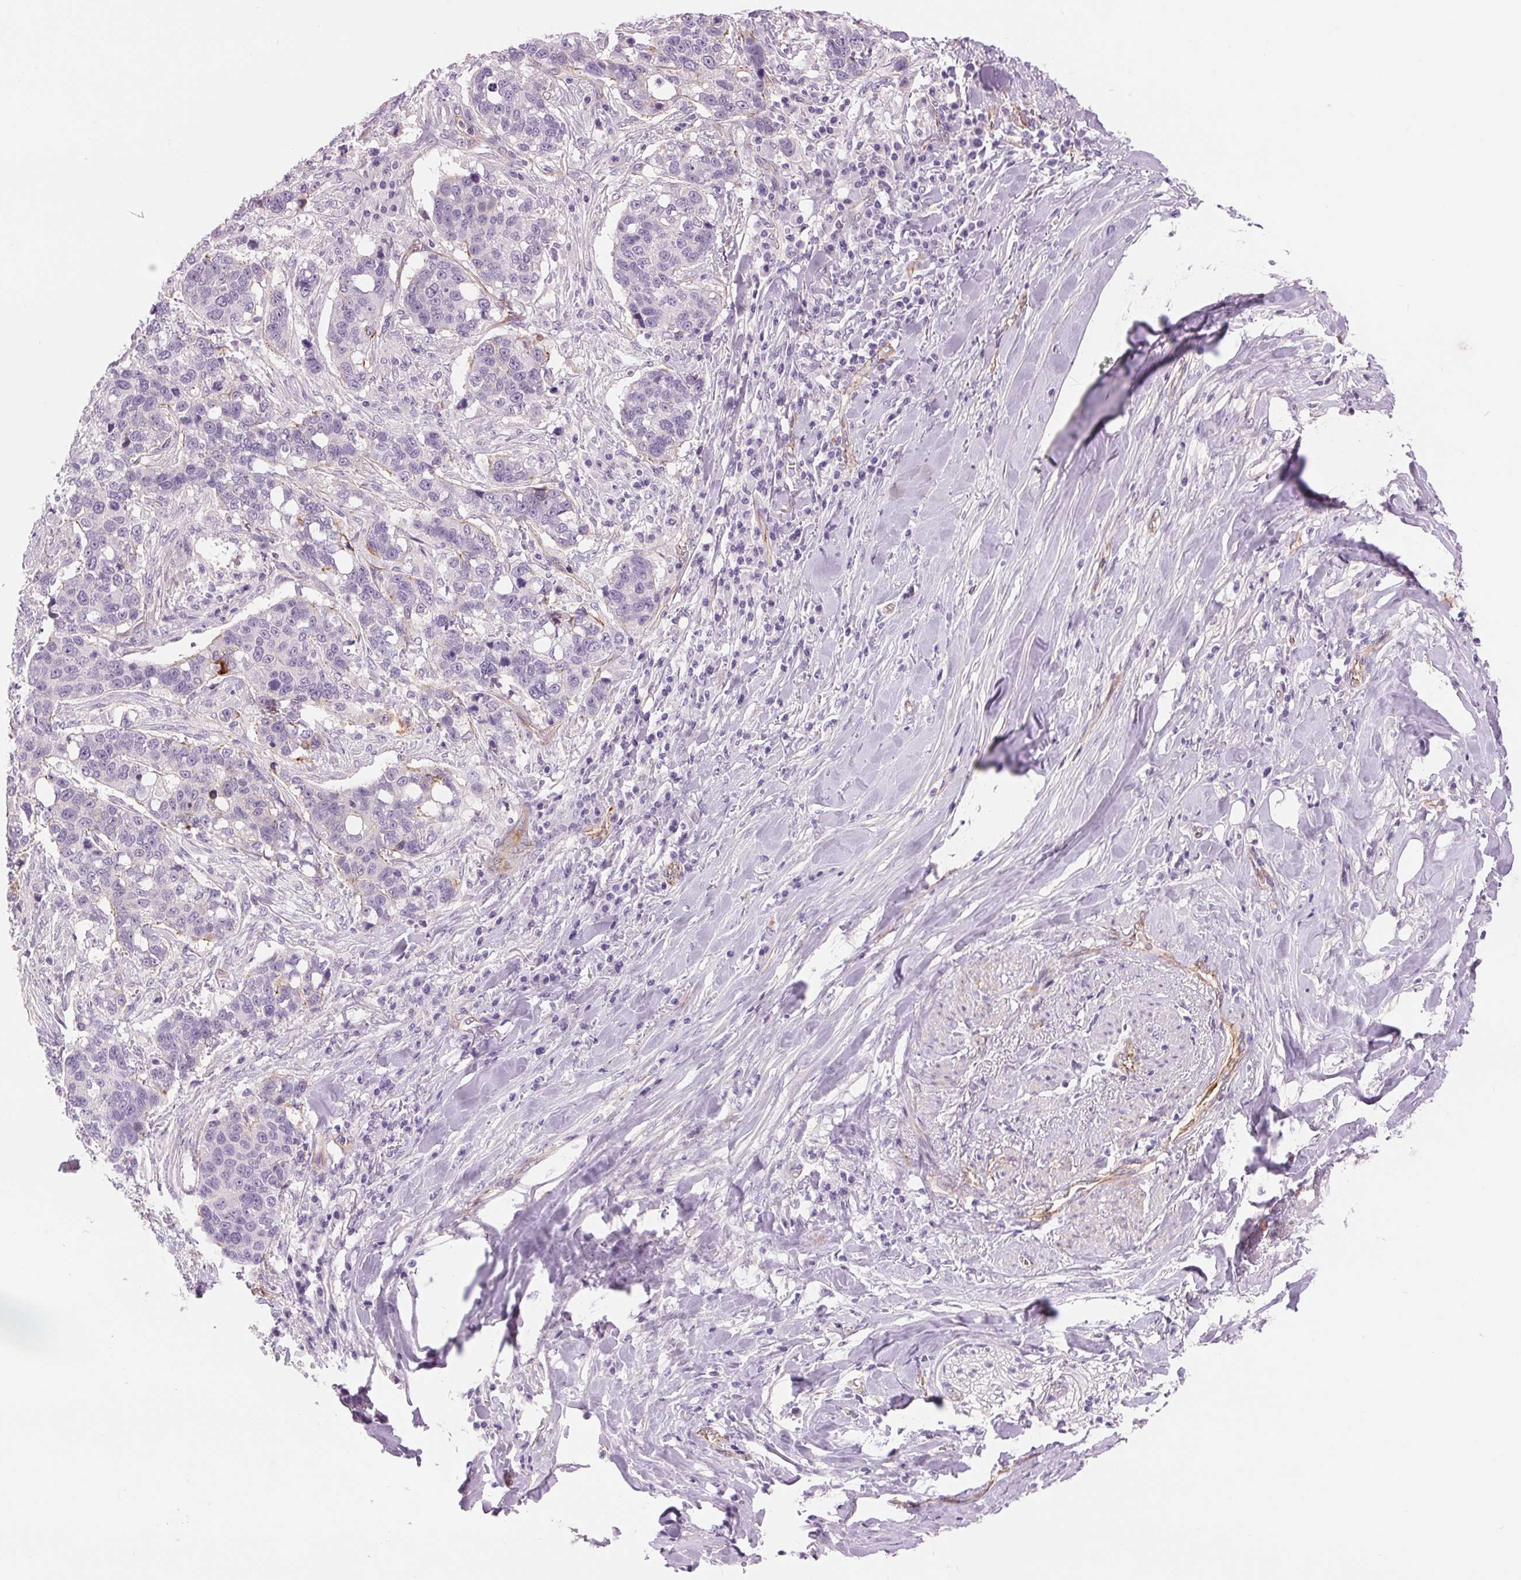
{"staining": {"intensity": "negative", "quantity": "none", "location": "none"}, "tissue": "lung cancer", "cell_type": "Tumor cells", "image_type": "cancer", "snomed": [{"axis": "morphology", "description": "Squamous cell carcinoma, NOS"}, {"axis": "topography", "description": "Lymph node"}, {"axis": "topography", "description": "Lung"}], "caption": "Immunohistochemistry of lung squamous cell carcinoma exhibits no expression in tumor cells.", "gene": "DIXDC1", "patient": {"sex": "male", "age": 61}}